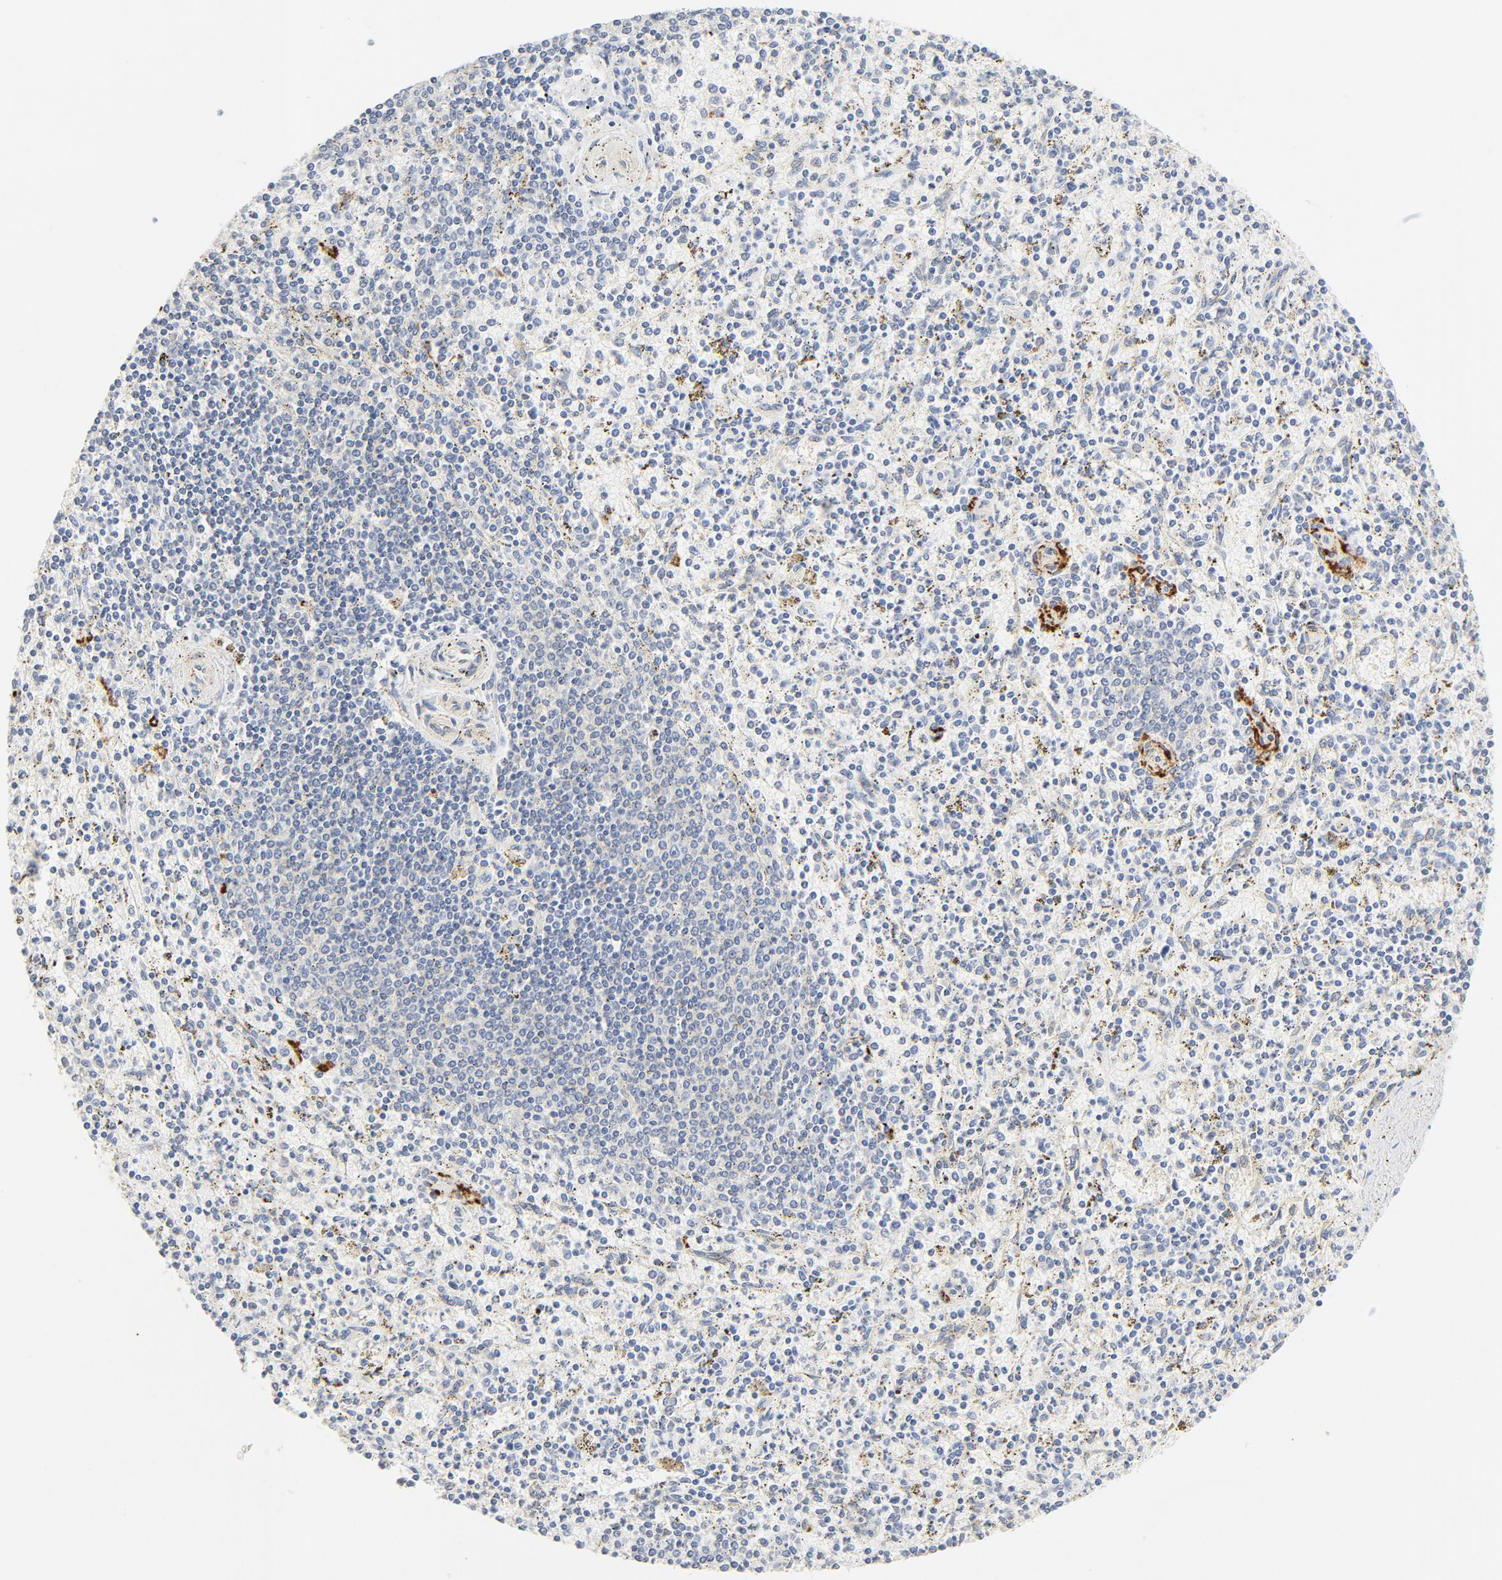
{"staining": {"intensity": "weak", "quantity": "25%-75%", "location": "cytoplasmic/membranous"}, "tissue": "spleen", "cell_type": "Cells in red pulp", "image_type": "normal", "snomed": [{"axis": "morphology", "description": "Normal tissue, NOS"}, {"axis": "topography", "description": "Spleen"}], "caption": "Cells in red pulp exhibit low levels of weak cytoplasmic/membranous staining in approximately 25%-75% of cells in unremarkable human spleen. Nuclei are stained in blue.", "gene": "MAGEB17", "patient": {"sex": "male", "age": 72}}